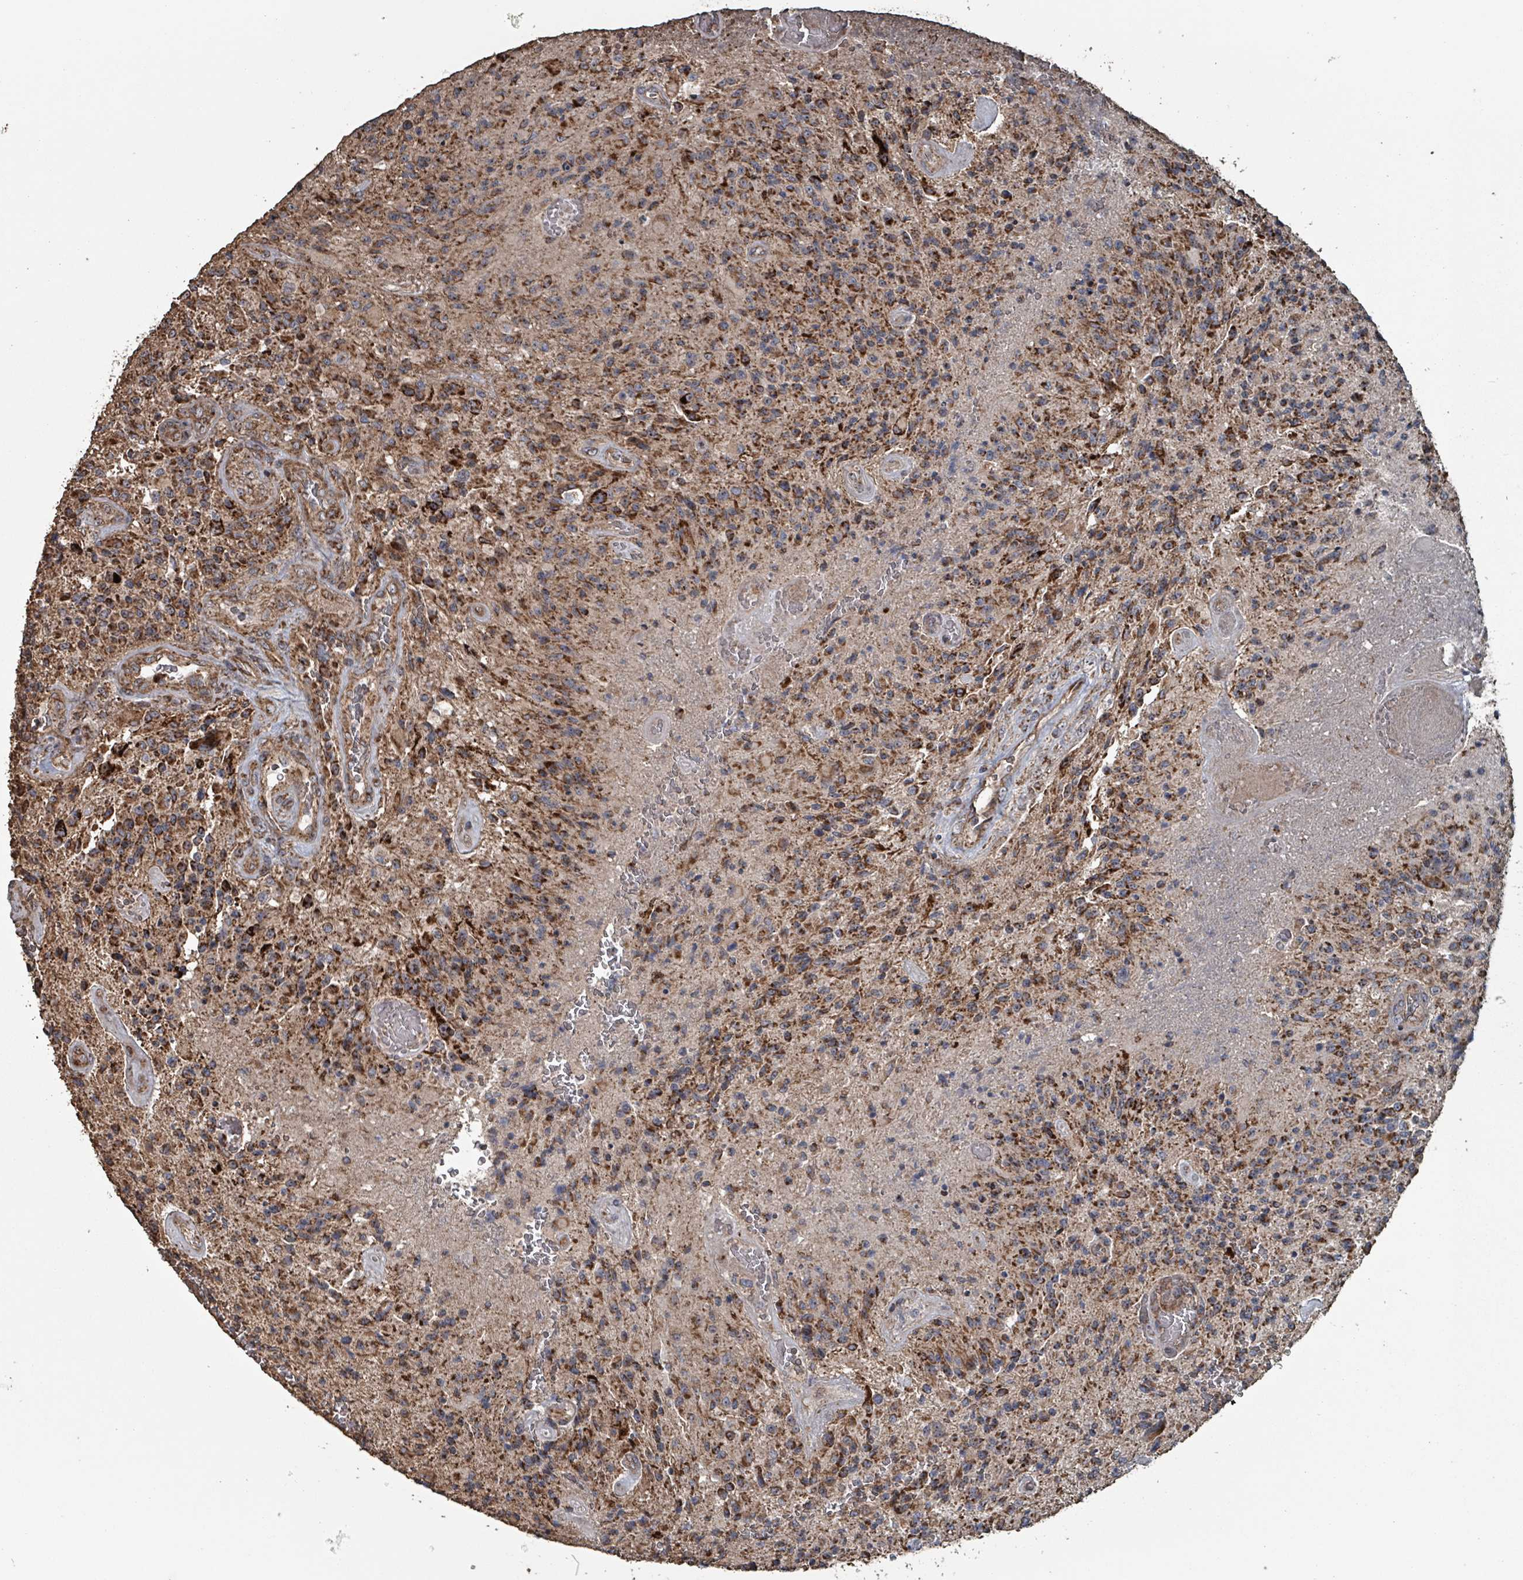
{"staining": {"intensity": "strong", "quantity": ">75%", "location": "cytoplasmic/membranous"}, "tissue": "glioma", "cell_type": "Tumor cells", "image_type": "cancer", "snomed": [{"axis": "morphology", "description": "Normal tissue, NOS"}, {"axis": "morphology", "description": "Glioma, malignant, High grade"}, {"axis": "topography", "description": "Cerebral cortex"}], "caption": "Immunohistochemical staining of human glioma exhibits high levels of strong cytoplasmic/membranous protein staining in approximately >75% of tumor cells.", "gene": "MRPL4", "patient": {"sex": "male", "age": 56}}